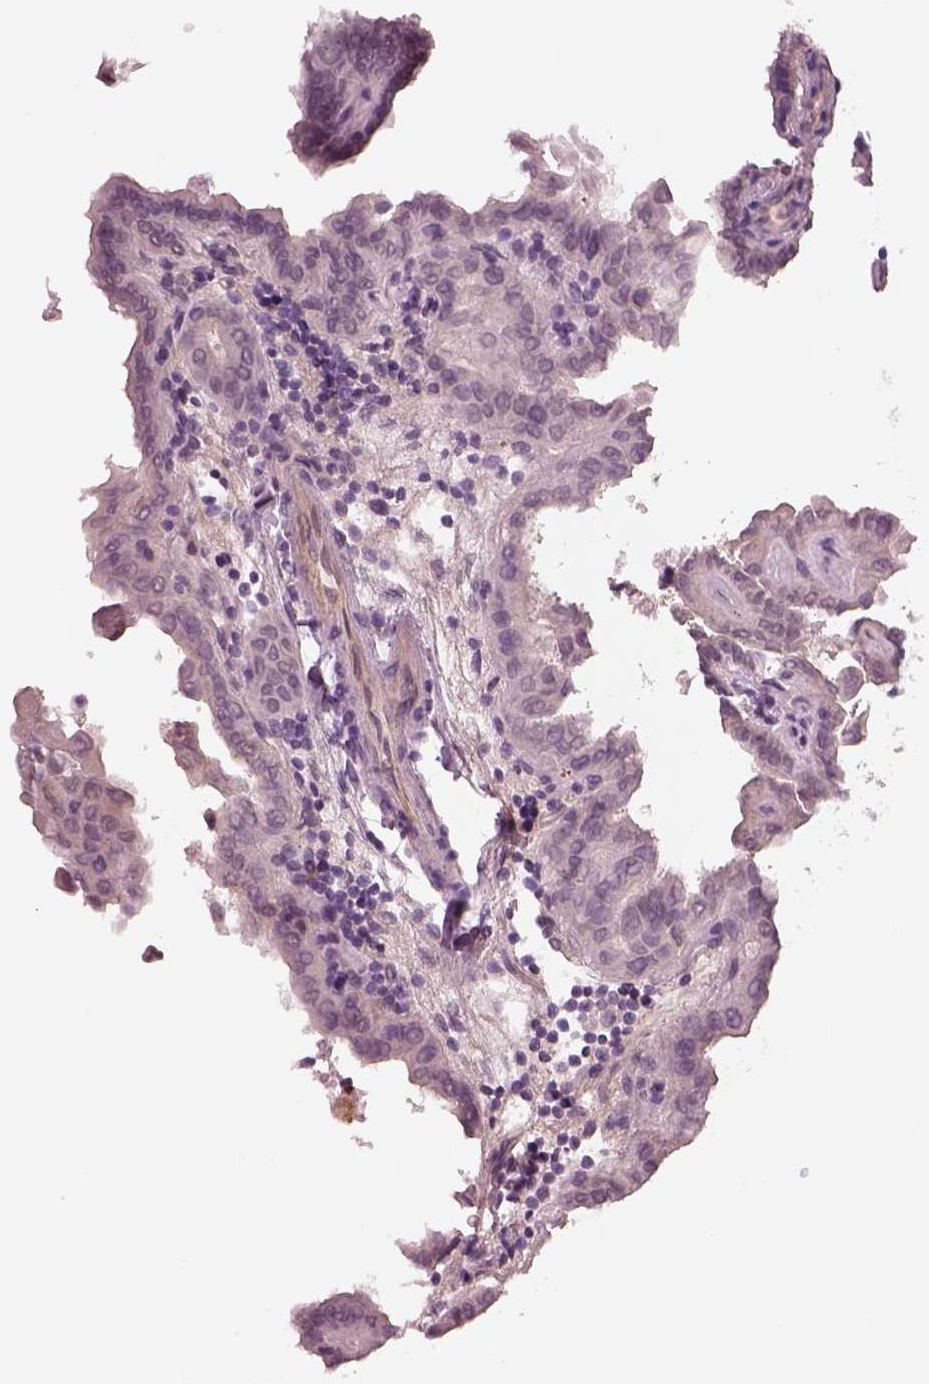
{"staining": {"intensity": "negative", "quantity": "none", "location": "none"}, "tissue": "thyroid cancer", "cell_type": "Tumor cells", "image_type": "cancer", "snomed": [{"axis": "morphology", "description": "Papillary adenocarcinoma, NOS"}, {"axis": "topography", "description": "Thyroid gland"}], "caption": "Papillary adenocarcinoma (thyroid) was stained to show a protein in brown. There is no significant positivity in tumor cells. (DAB (3,3'-diaminobenzidine) immunohistochemistry (IHC), high magnification).", "gene": "IGLL1", "patient": {"sex": "female", "age": 46}}